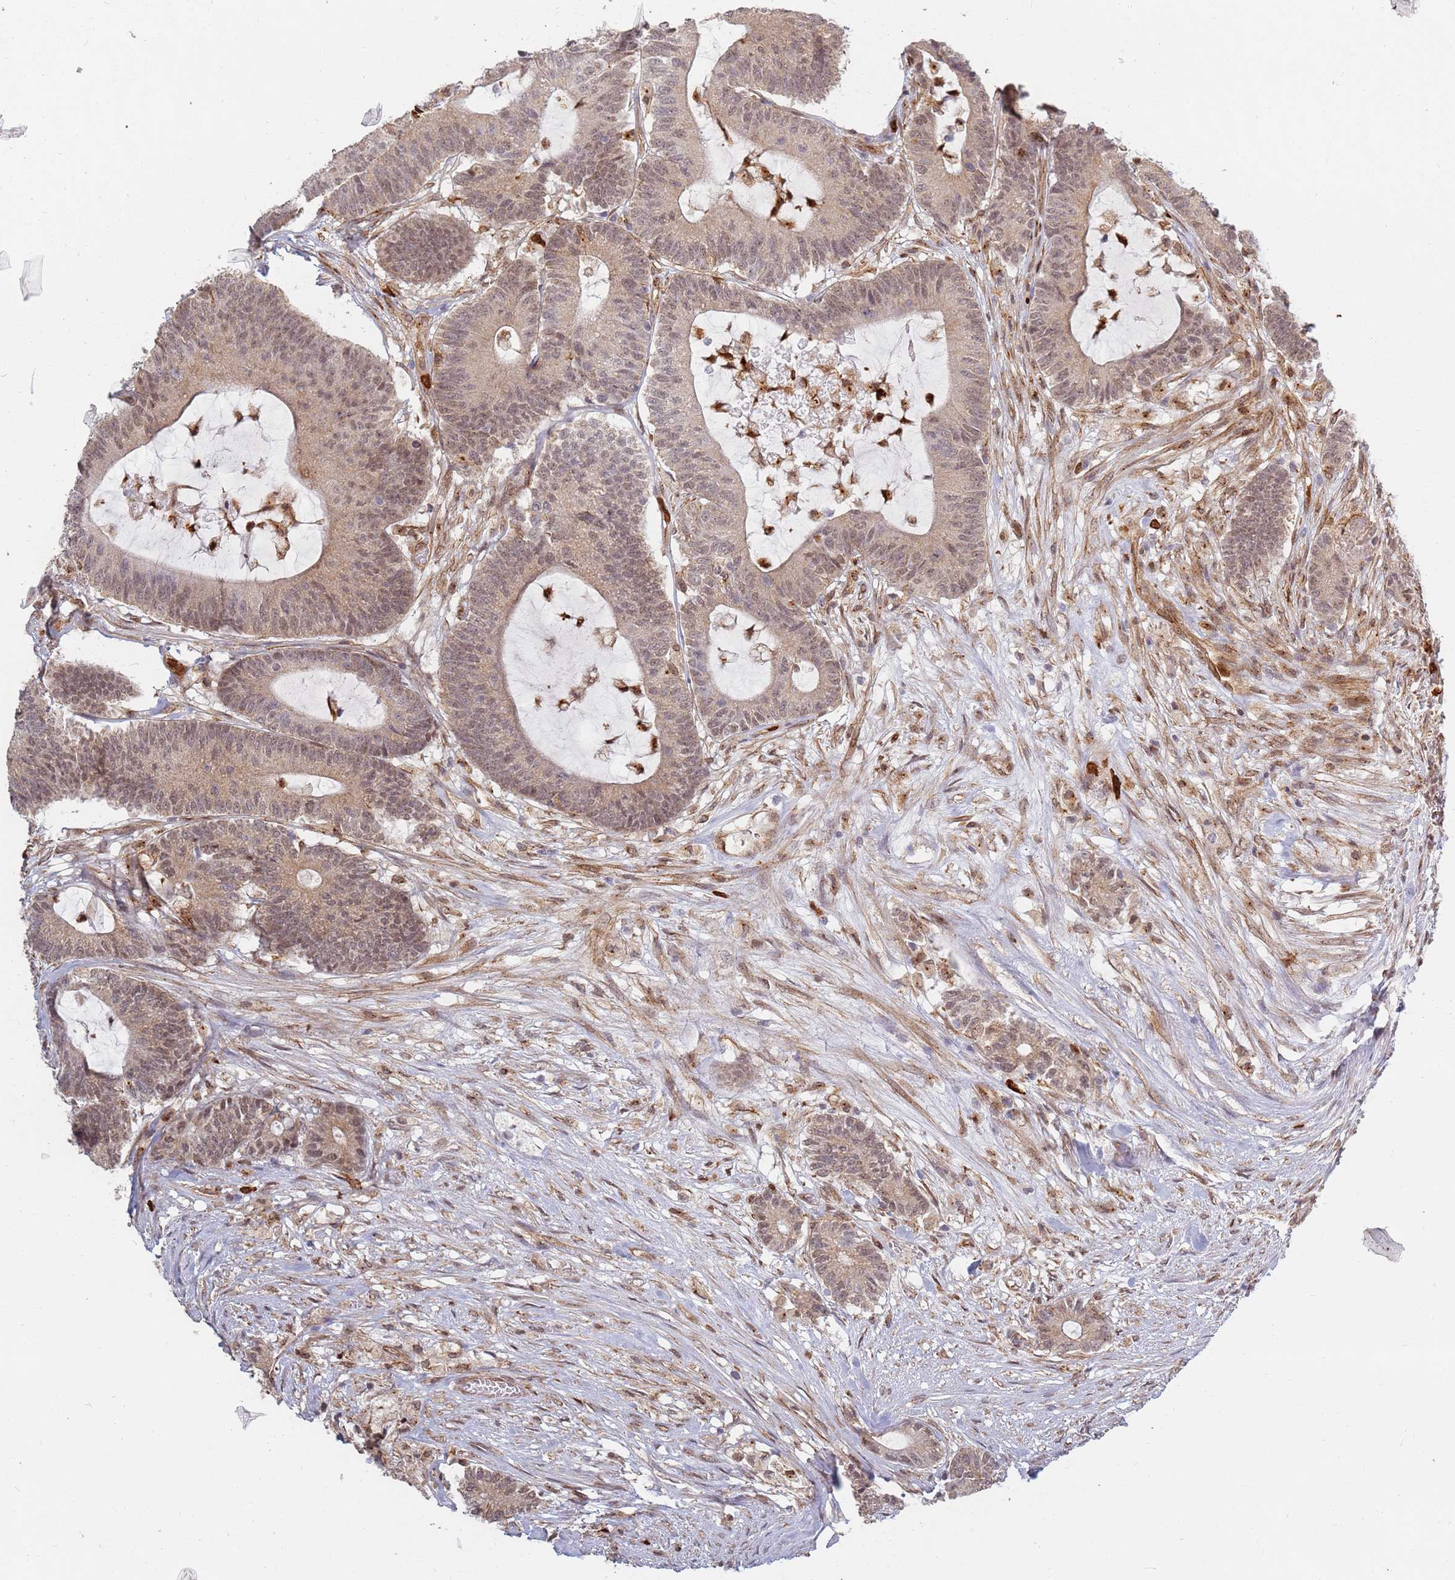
{"staining": {"intensity": "moderate", "quantity": ">75%", "location": "nuclear"}, "tissue": "colorectal cancer", "cell_type": "Tumor cells", "image_type": "cancer", "snomed": [{"axis": "morphology", "description": "Adenocarcinoma, NOS"}, {"axis": "topography", "description": "Colon"}], "caption": "Colorectal adenocarcinoma was stained to show a protein in brown. There is medium levels of moderate nuclear expression in approximately >75% of tumor cells.", "gene": "CEP170", "patient": {"sex": "female", "age": 84}}